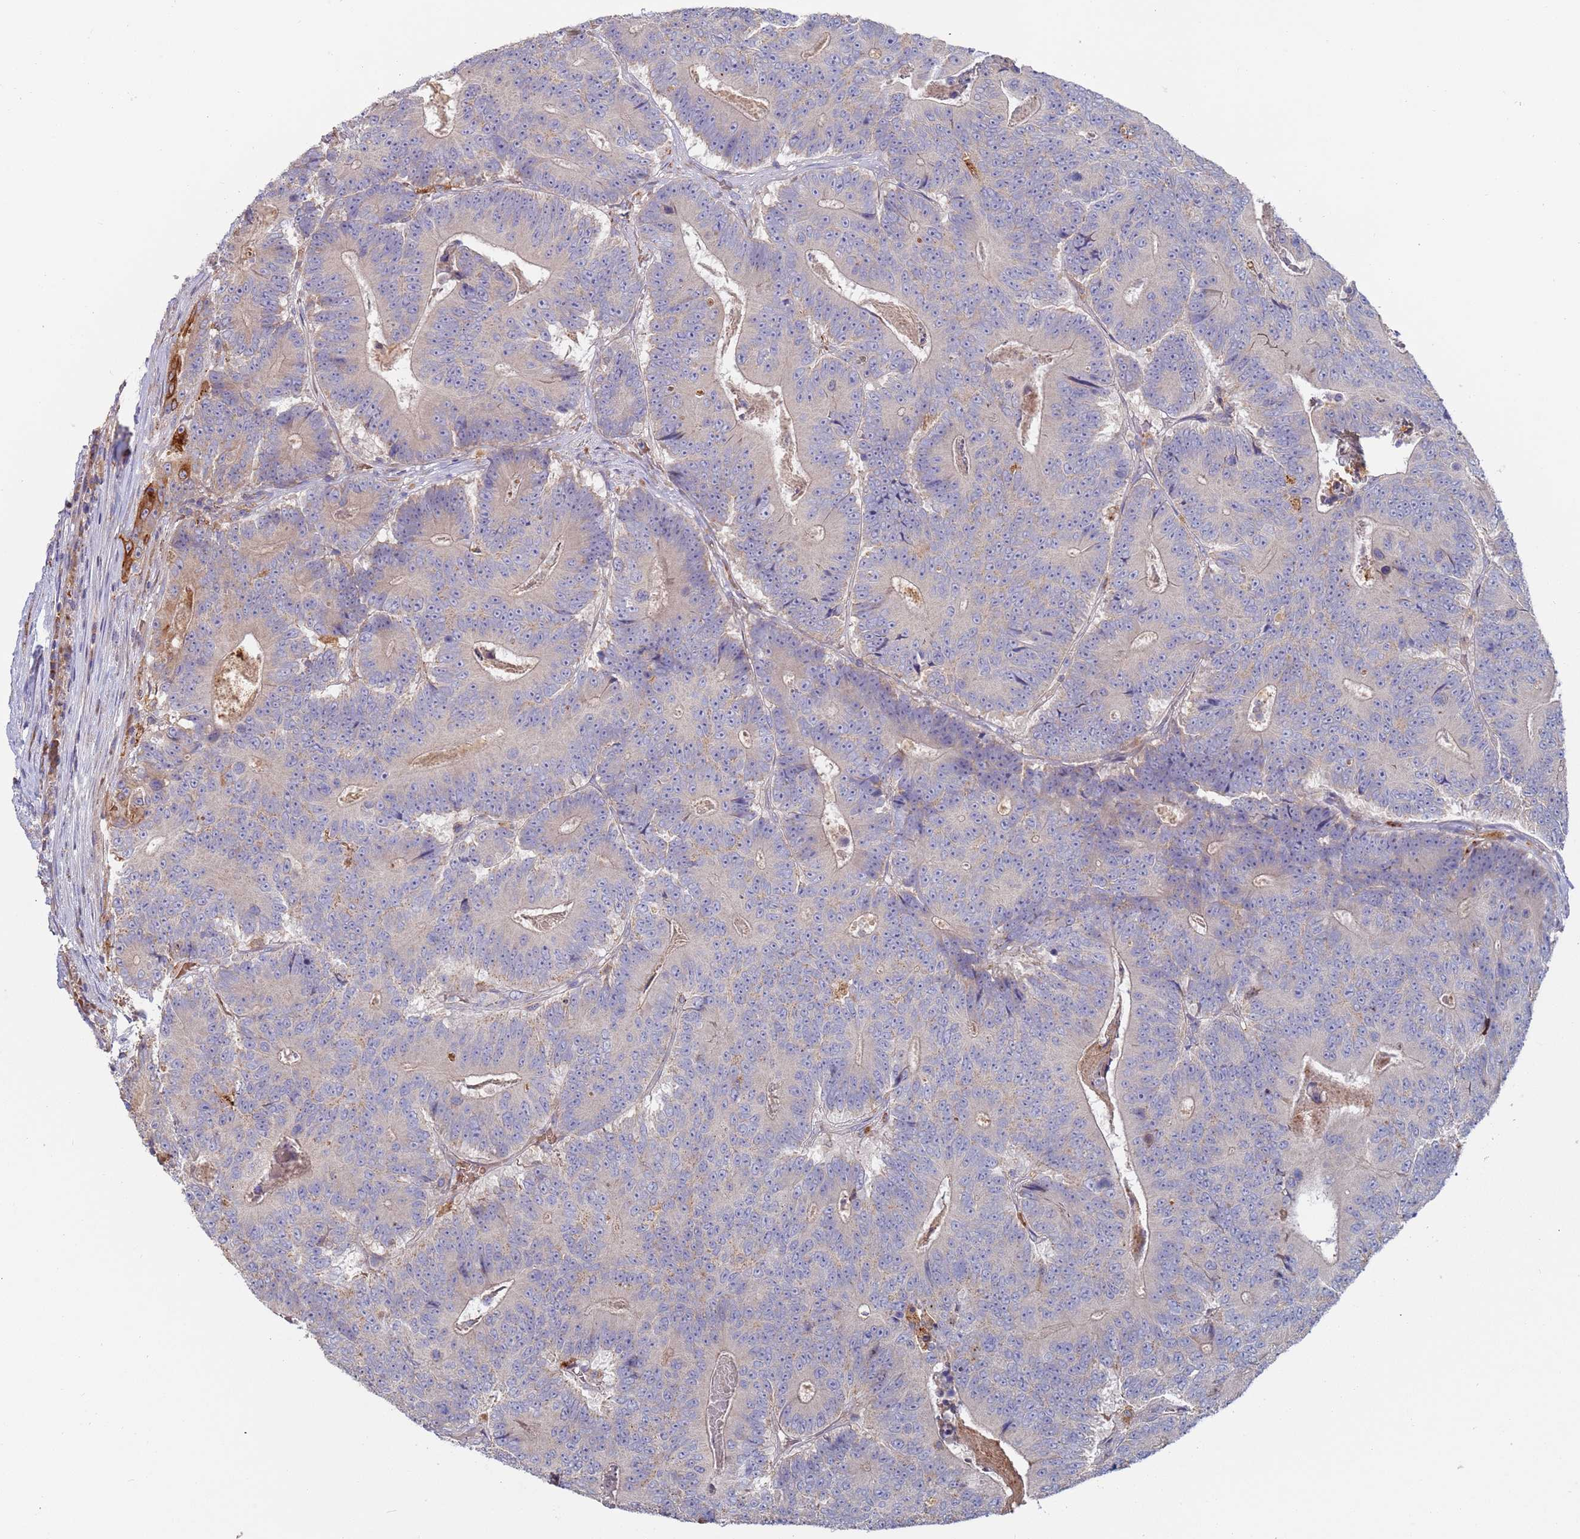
{"staining": {"intensity": "negative", "quantity": "none", "location": "none"}, "tissue": "colorectal cancer", "cell_type": "Tumor cells", "image_type": "cancer", "snomed": [{"axis": "morphology", "description": "Adenocarcinoma, NOS"}, {"axis": "topography", "description": "Colon"}], "caption": "Colorectal cancer stained for a protein using immunohistochemistry (IHC) shows no positivity tumor cells.", "gene": "MALRD1", "patient": {"sex": "male", "age": 83}}